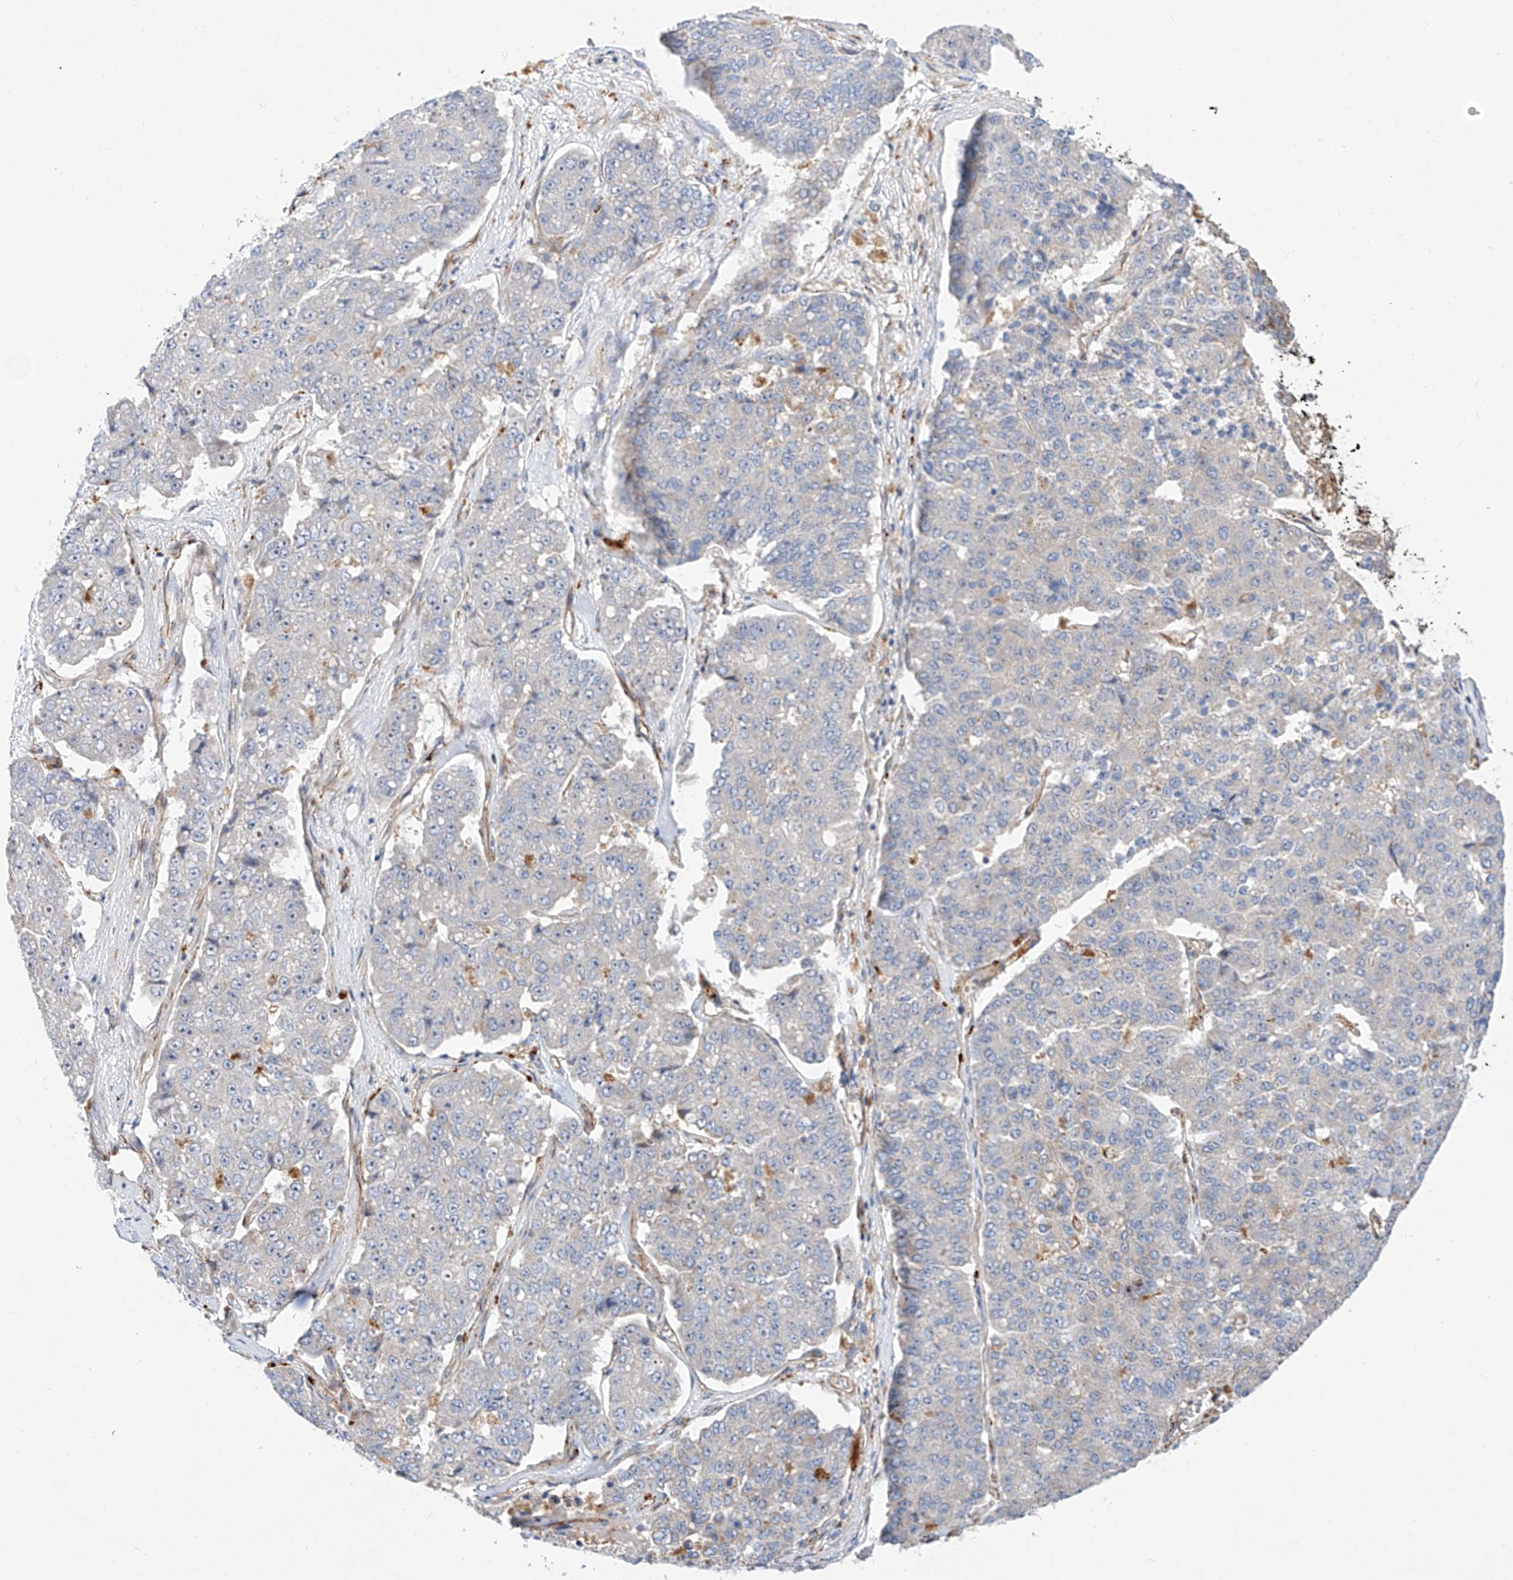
{"staining": {"intensity": "negative", "quantity": "none", "location": "none"}, "tissue": "pancreatic cancer", "cell_type": "Tumor cells", "image_type": "cancer", "snomed": [{"axis": "morphology", "description": "Adenocarcinoma, NOS"}, {"axis": "topography", "description": "Pancreas"}], "caption": "Immunohistochemistry (IHC) of human pancreatic cancer (adenocarcinoma) exhibits no expression in tumor cells.", "gene": "CST9", "patient": {"sex": "male", "age": 50}}